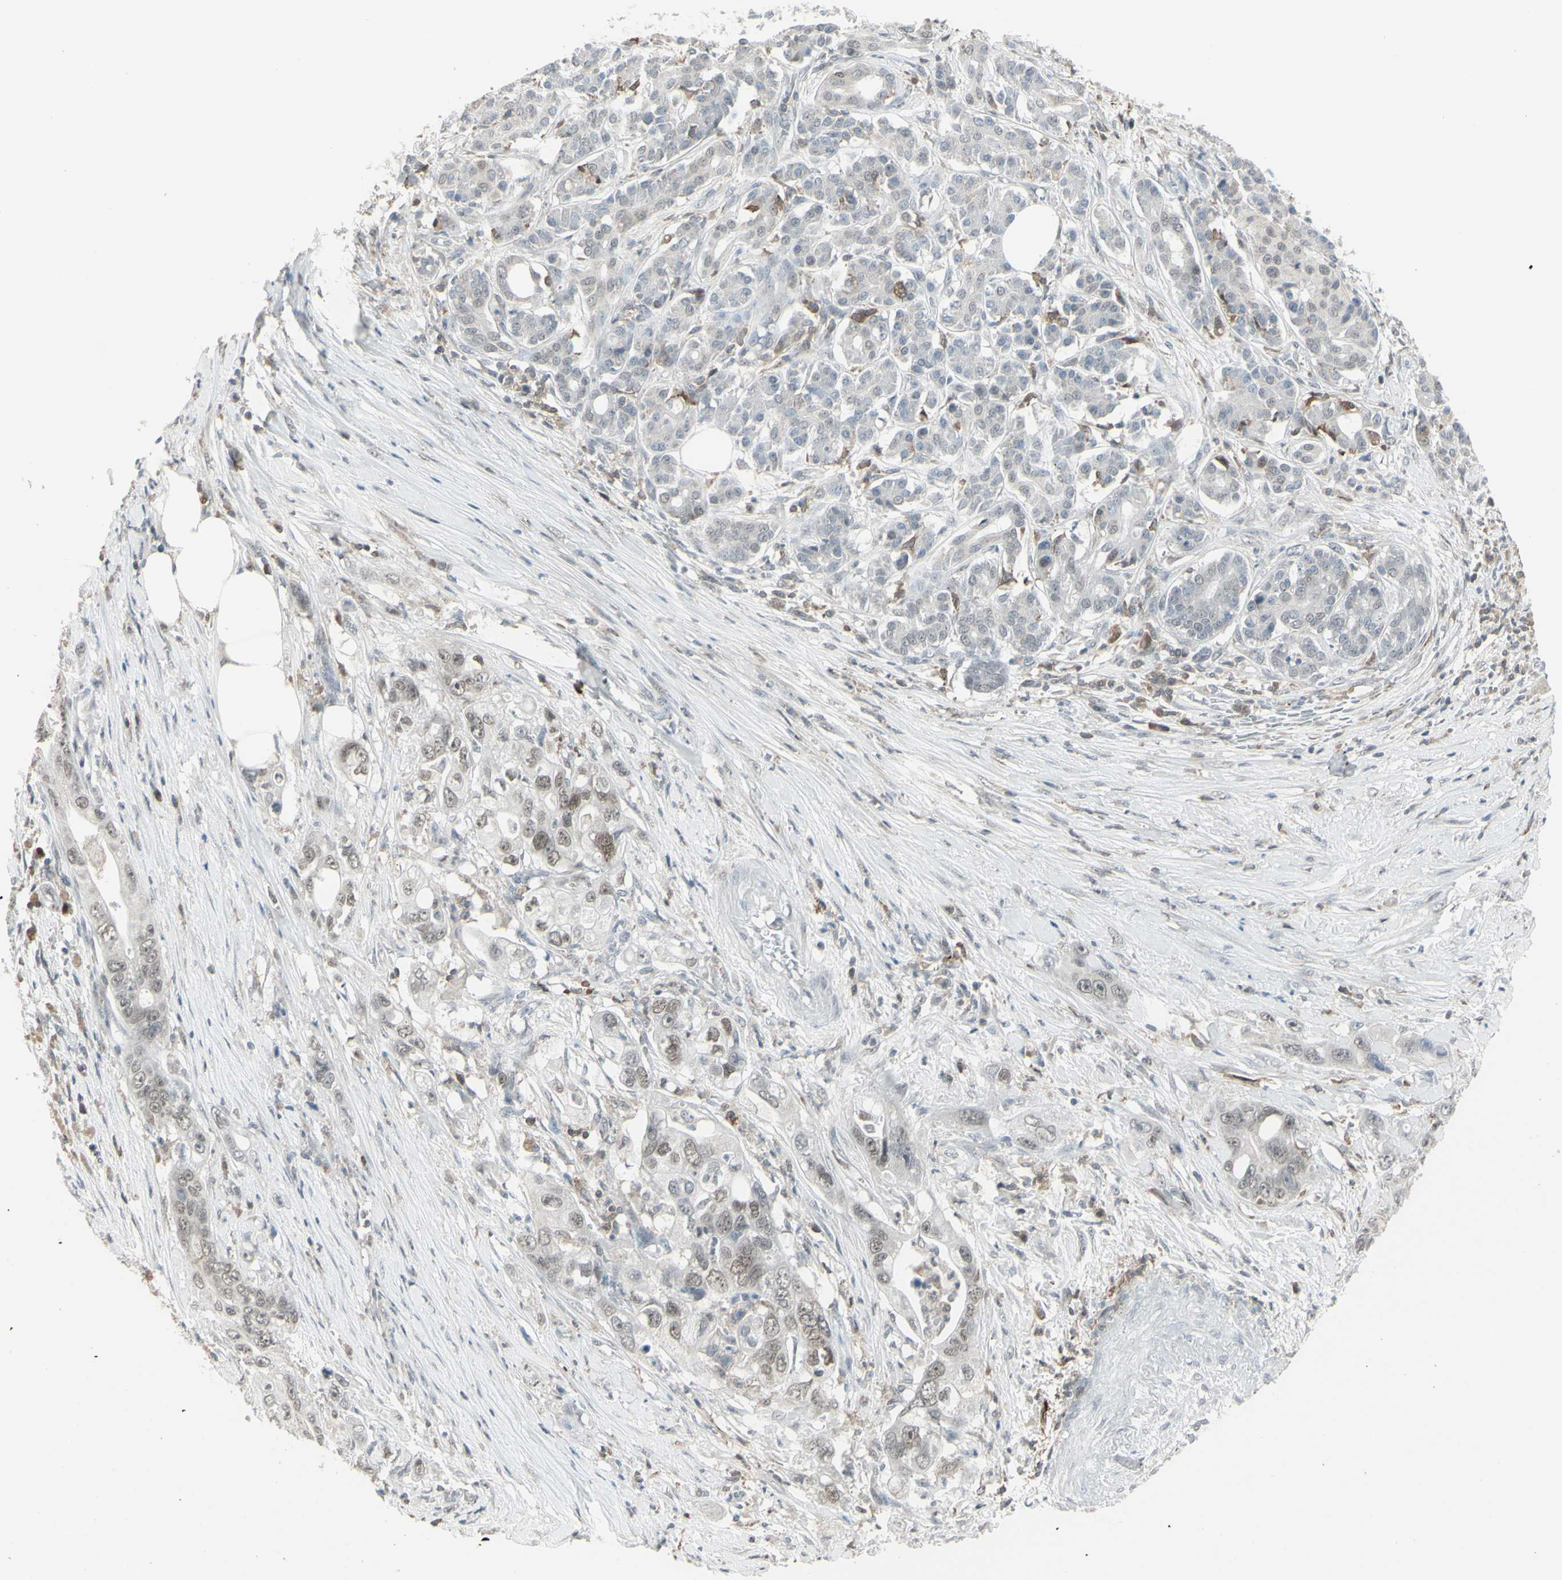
{"staining": {"intensity": "negative", "quantity": "none", "location": "none"}, "tissue": "pancreatic cancer", "cell_type": "Tumor cells", "image_type": "cancer", "snomed": [{"axis": "morphology", "description": "Normal tissue, NOS"}, {"axis": "topography", "description": "Pancreas"}], "caption": "Tumor cells are negative for protein expression in human pancreatic cancer.", "gene": "SAMSN1", "patient": {"sex": "male", "age": 42}}